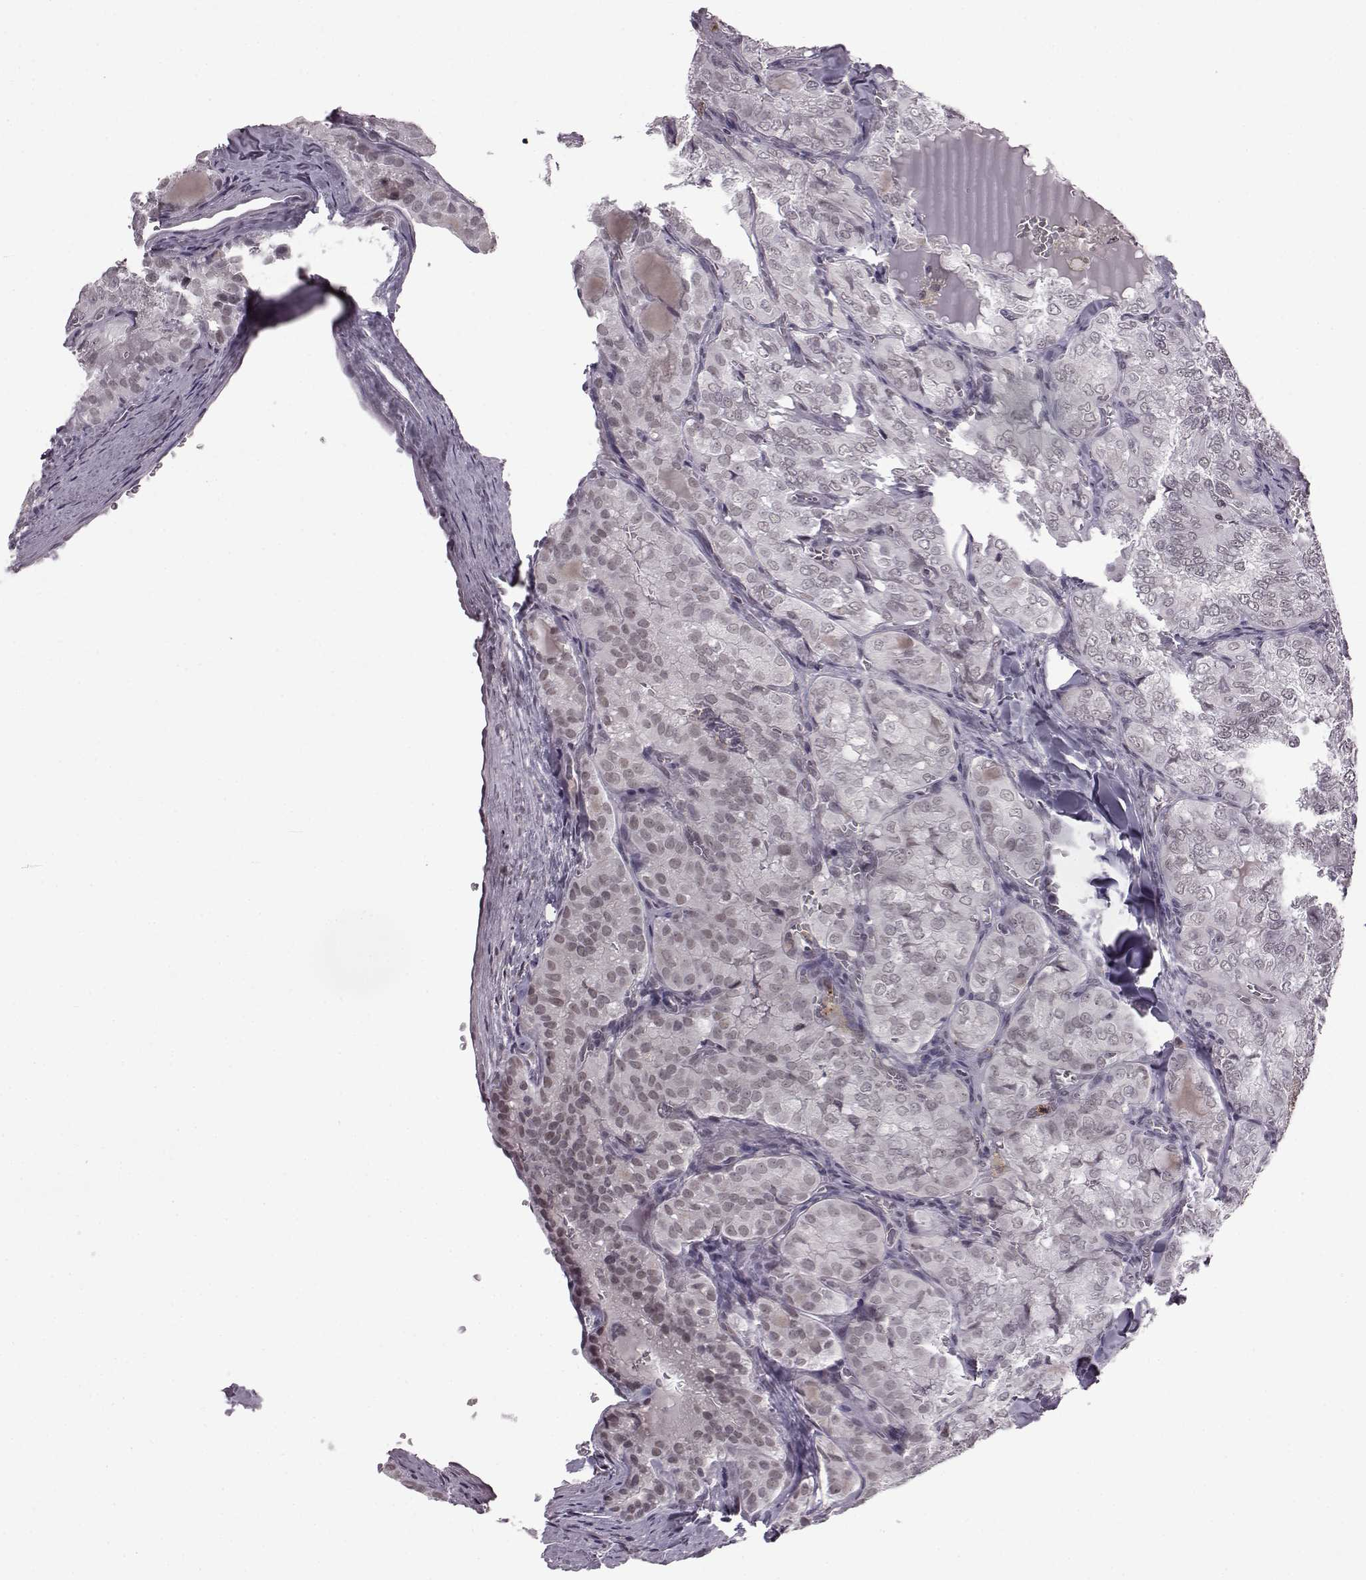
{"staining": {"intensity": "negative", "quantity": "none", "location": "none"}, "tissue": "thyroid cancer", "cell_type": "Tumor cells", "image_type": "cancer", "snomed": [{"axis": "morphology", "description": "Papillary adenocarcinoma, NOS"}, {"axis": "topography", "description": "Thyroid gland"}], "caption": "The immunohistochemistry micrograph has no significant positivity in tumor cells of thyroid cancer tissue. The staining is performed using DAB (3,3'-diaminobenzidine) brown chromogen with nuclei counter-stained in using hematoxylin.", "gene": "SLC28A2", "patient": {"sex": "female", "age": 41}}